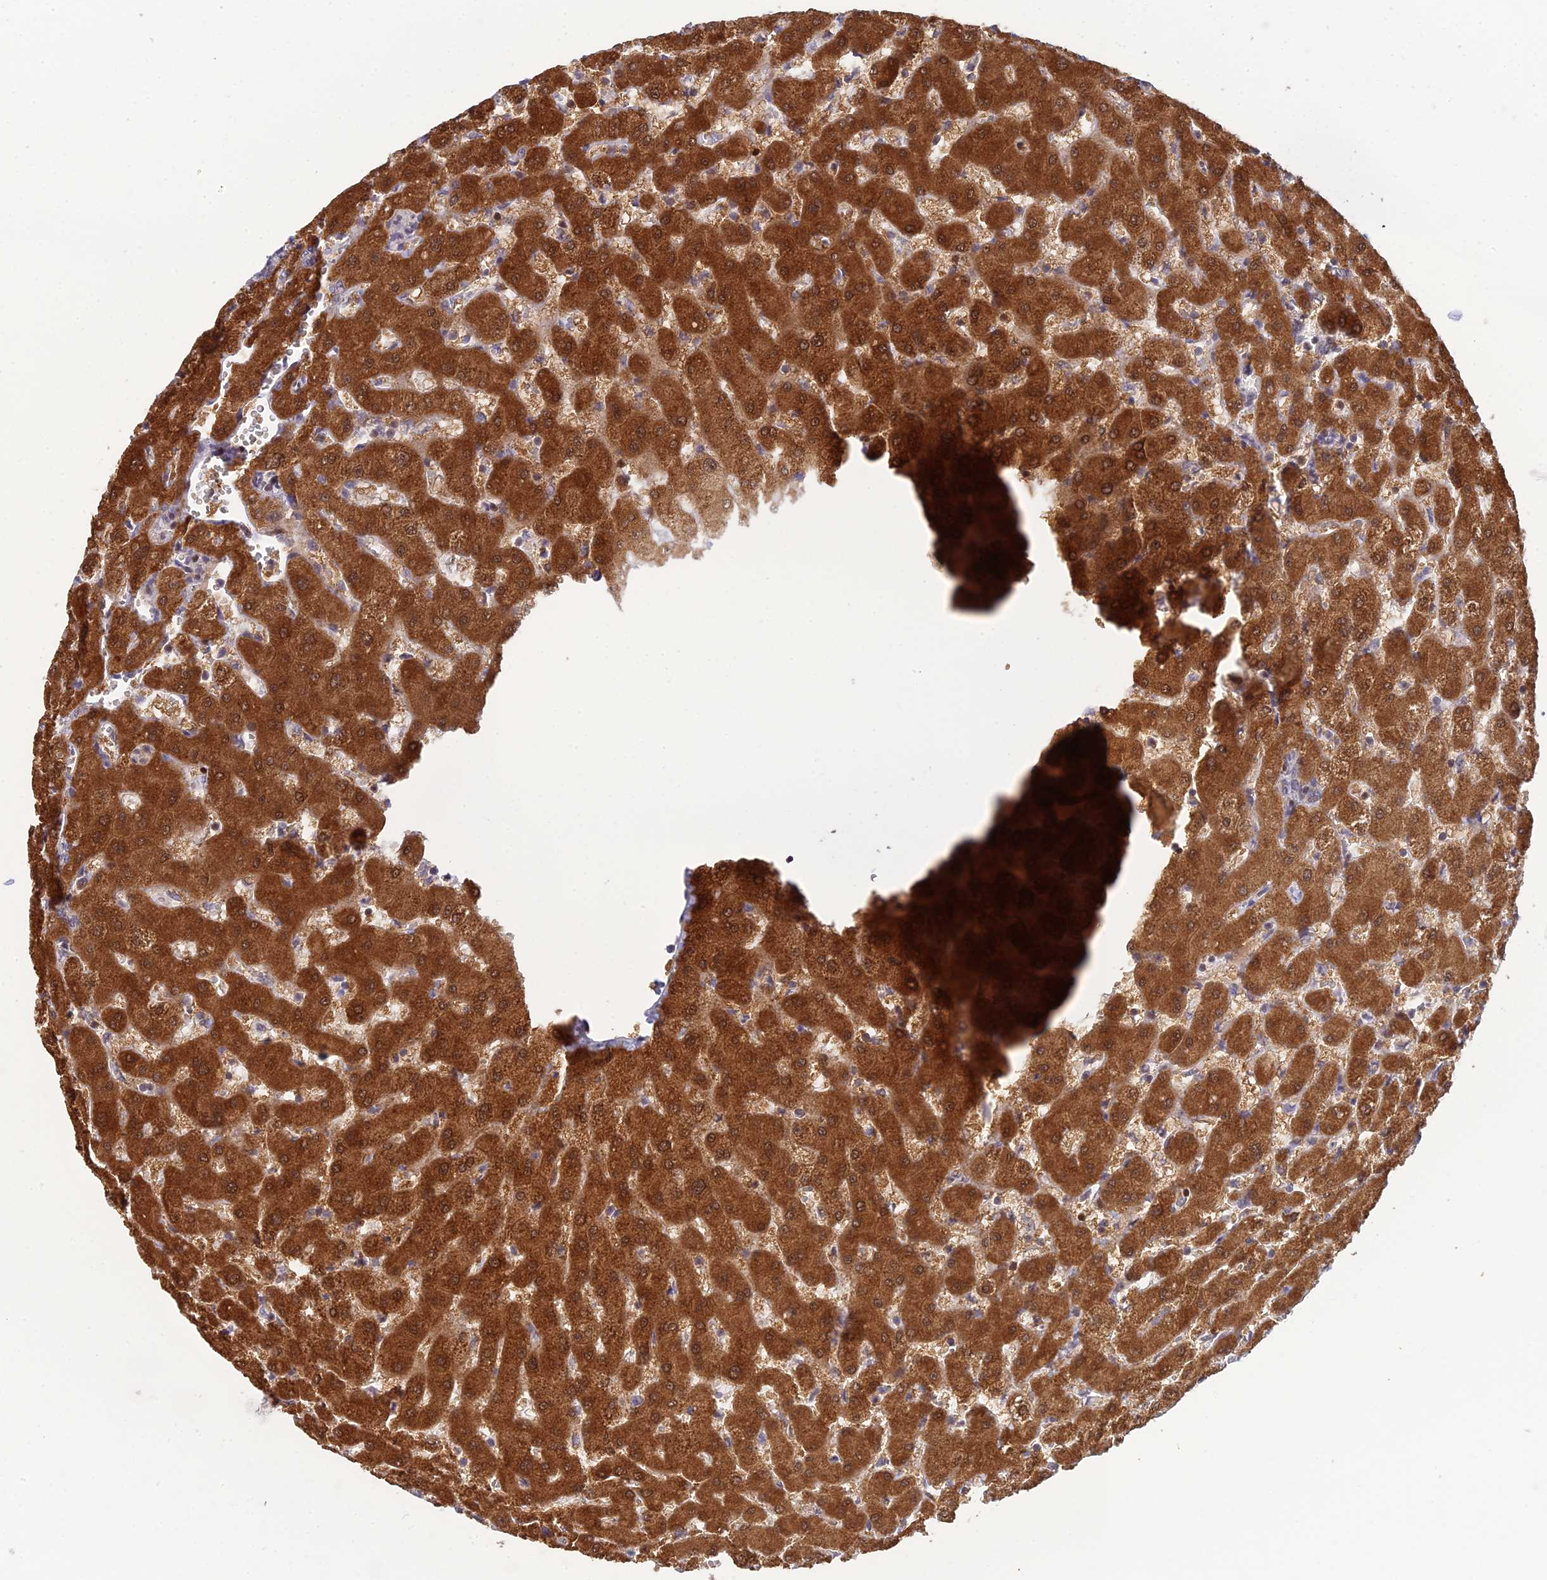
{"staining": {"intensity": "weak", "quantity": "25%-75%", "location": "cytoplasmic/membranous"}, "tissue": "liver", "cell_type": "Cholangiocytes", "image_type": "normal", "snomed": [{"axis": "morphology", "description": "Normal tissue, NOS"}, {"axis": "topography", "description": "Liver"}], "caption": "DAB immunohistochemical staining of unremarkable human liver demonstrates weak cytoplasmic/membranous protein expression in about 25%-75% of cholangiocytes.", "gene": "ELOA2", "patient": {"sex": "female", "age": 63}}